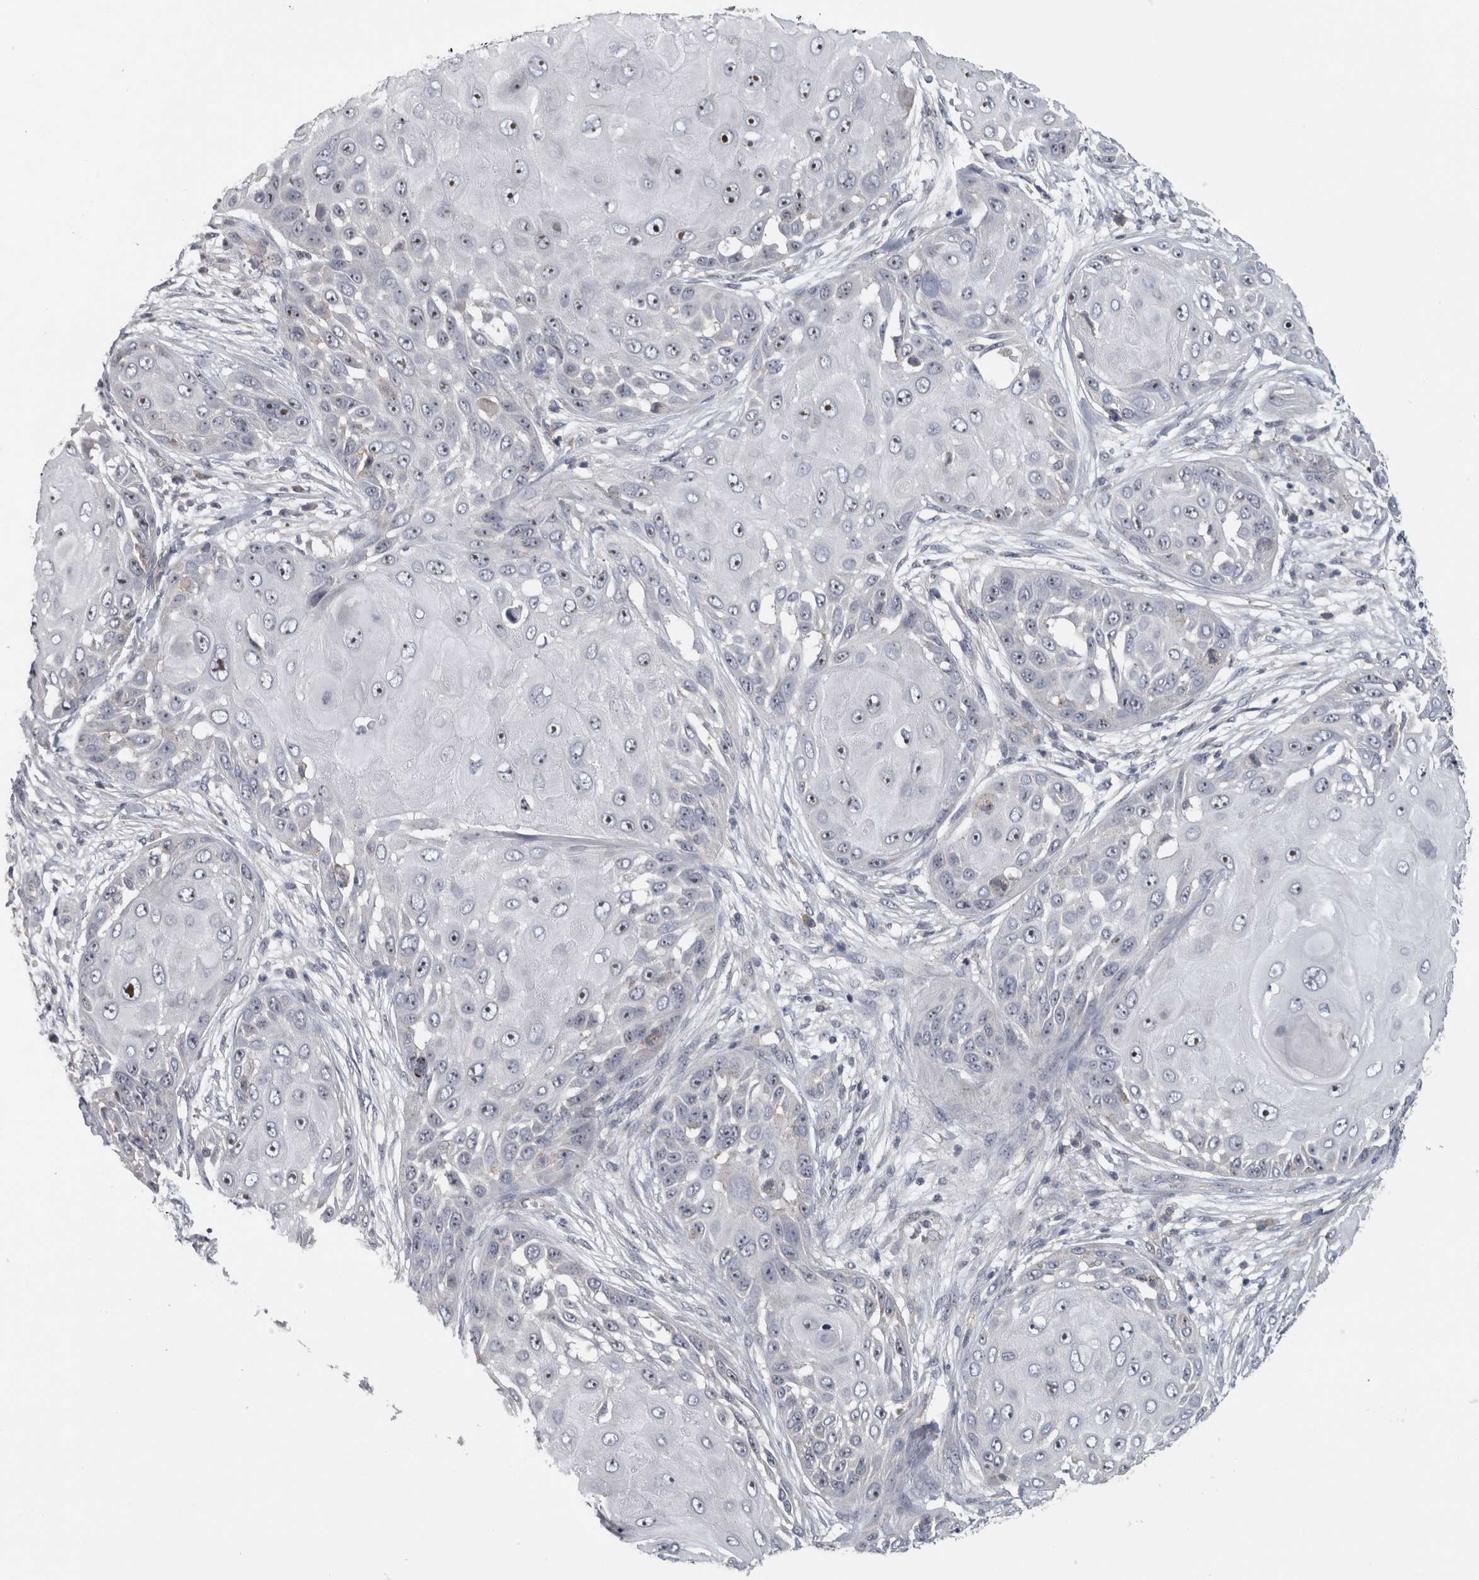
{"staining": {"intensity": "moderate", "quantity": "25%-75%", "location": "nuclear"}, "tissue": "skin cancer", "cell_type": "Tumor cells", "image_type": "cancer", "snomed": [{"axis": "morphology", "description": "Squamous cell carcinoma, NOS"}, {"axis": "topography", "description": "Skin"}], "caption": "An immunohistochemistry (IHC) photomicrograph of neoplastic tissue is shown. Protein staining in brown highlights moderate nuclear positivity in skin cancer within tumor cells. (IHC, brightfield microscopy, high magnification).", "gene": "RBM28", "patient": {"sex": "female", "age": 44}}